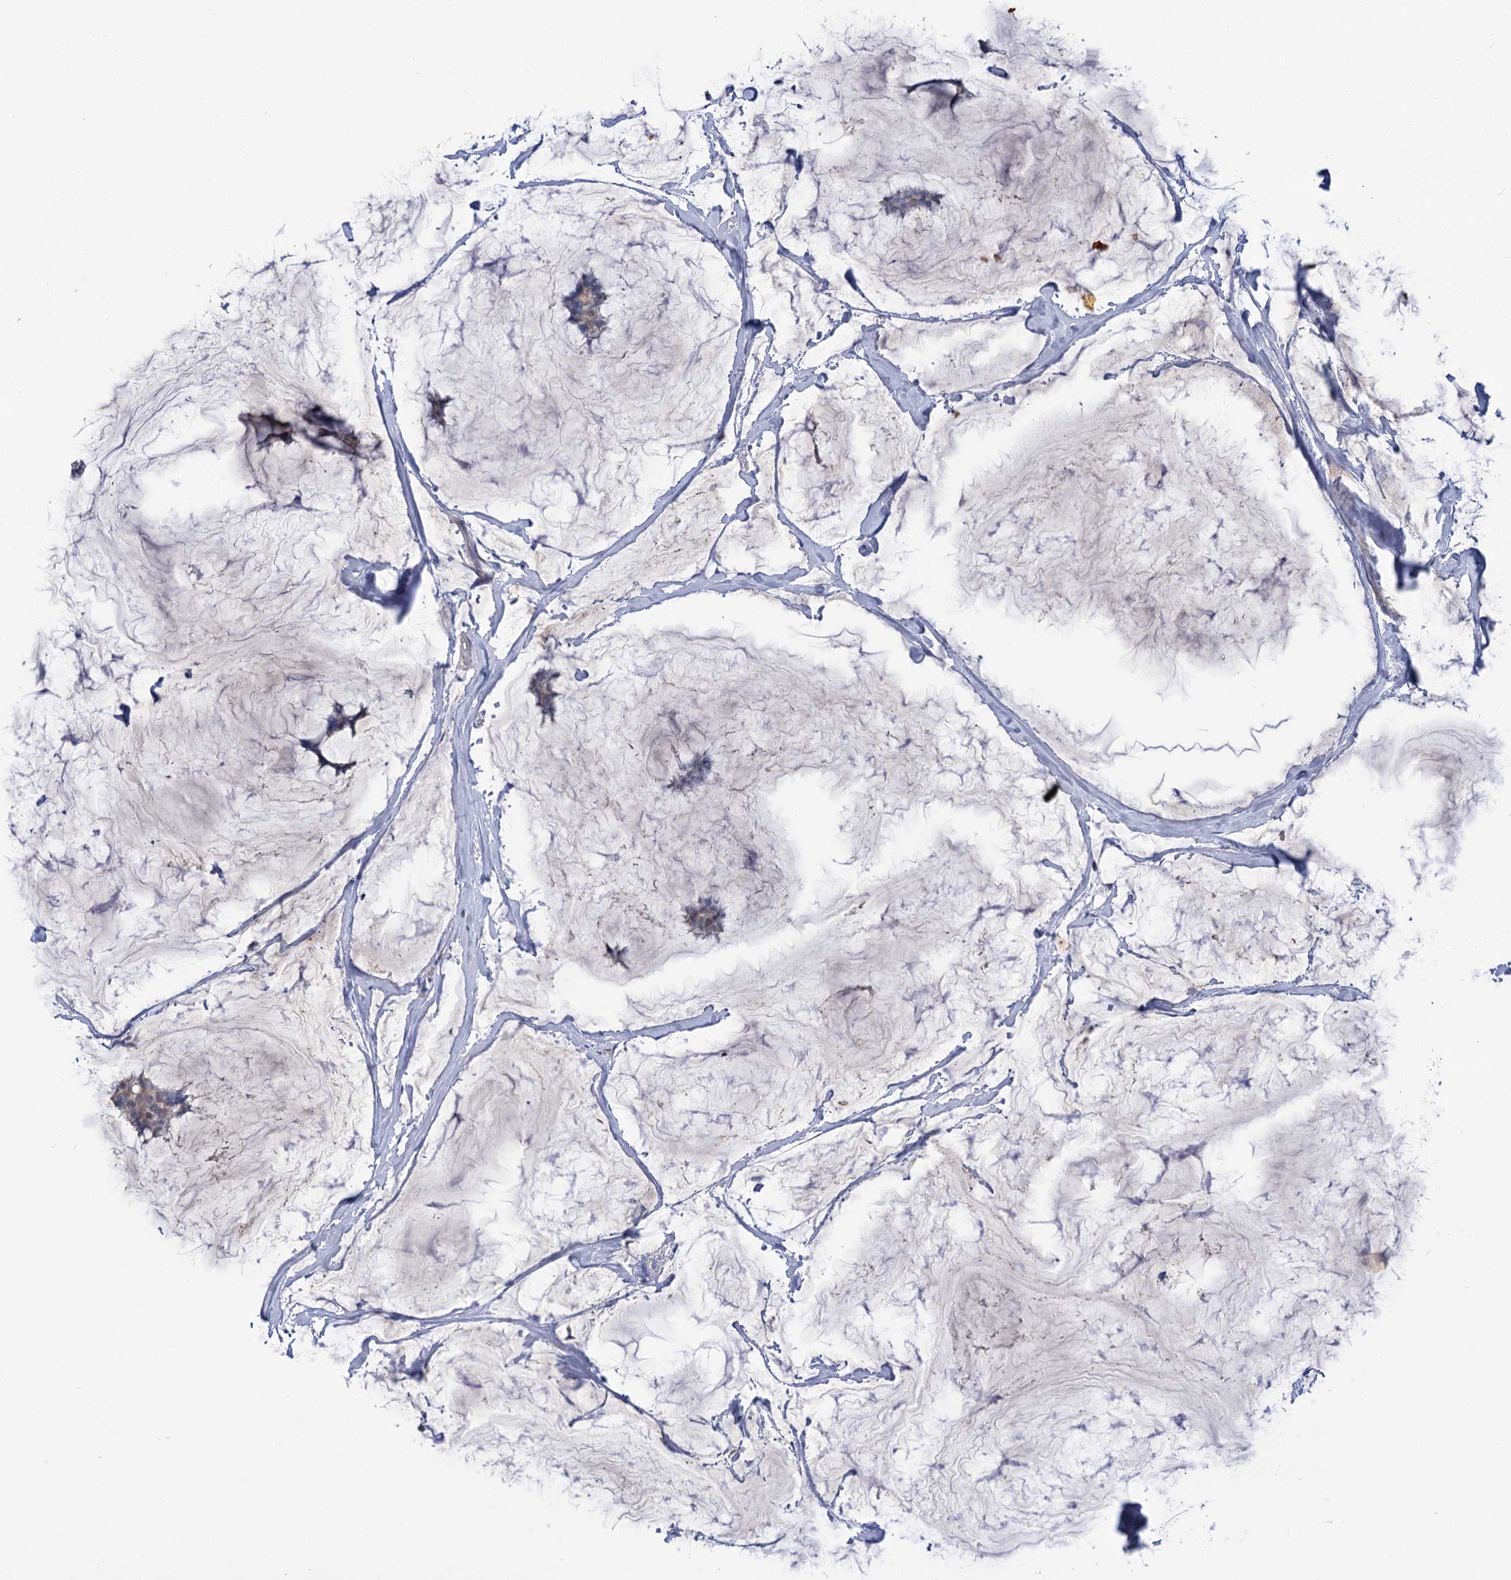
{"staining": {"intensity": "negative", "quantity": "none", "location": "none"}, "tissue": "breast cancer", "cell_type": "Tumor cells", "image_type": "cancer", "snomed": [{"axis": "morphology", "description": "Duct carcinoma"}, {"axis": "topography", "description": "Breast"}], "caption": "Photomicrograph shows no protein positivity in tumor cells of infiltrating ductal carcinoma (breast) tissue.", "gene": "MBLAC2", "patient": {"sex": "female", "age": 93}}